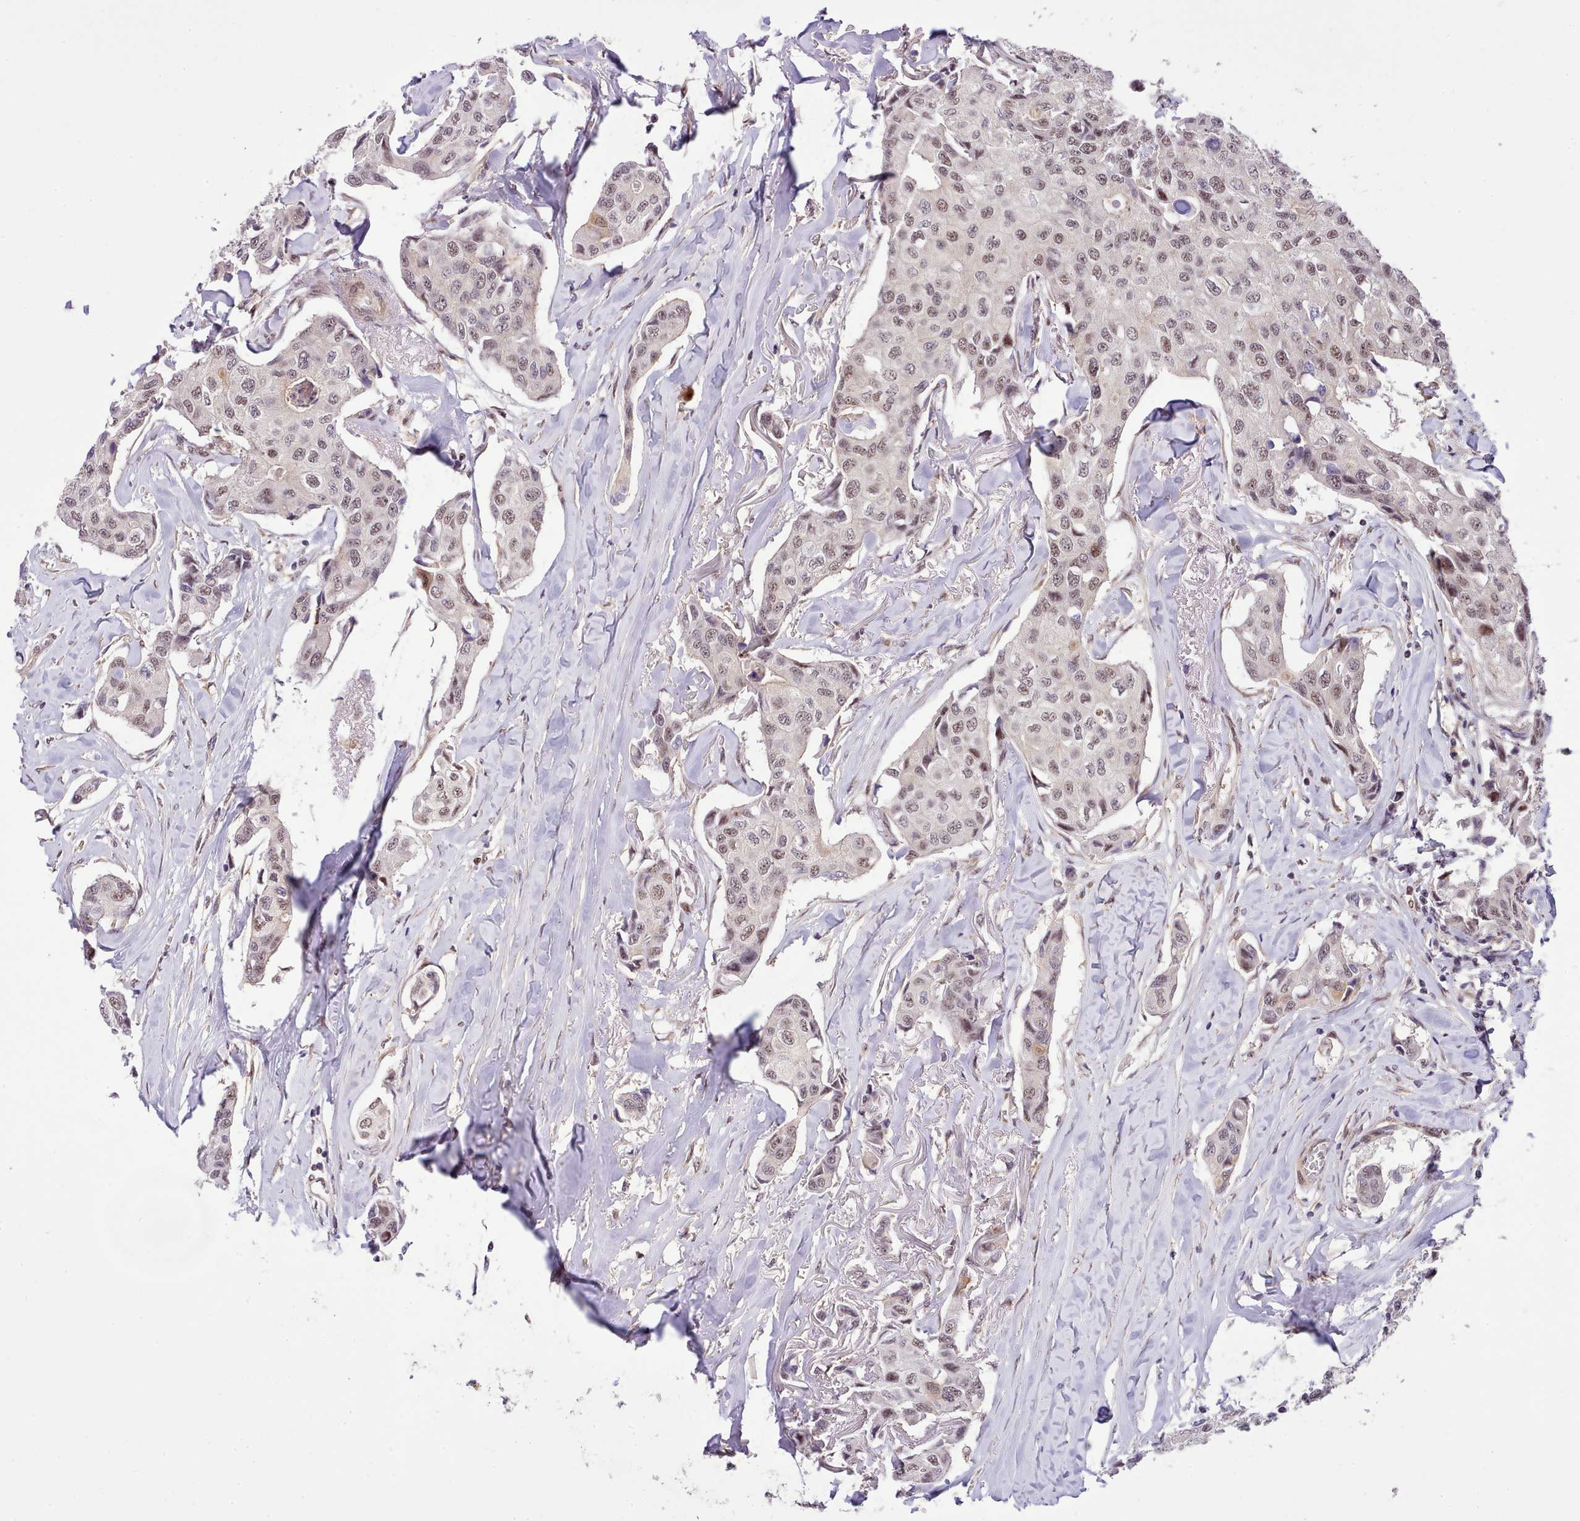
{"staining": {"intensity": "moderate", "quantity": "25%-75%", "location": "nuclear"}, "tissue": "breast cancer", "cell_type": "Tumor cells", "image_type": "cancer", "snomed": [{"axis": "morphology", "description": "Duct carcinoma"}, {"axis": "topography", "description": "Breast"}], "caption": "Human breast cancer stained with a brown dye reveals moderate nuclear positive expression in approximately 25%-75% of tumor cells.", "gene": "HOXB7", "patient": {"sex": "female", "age": 80}}